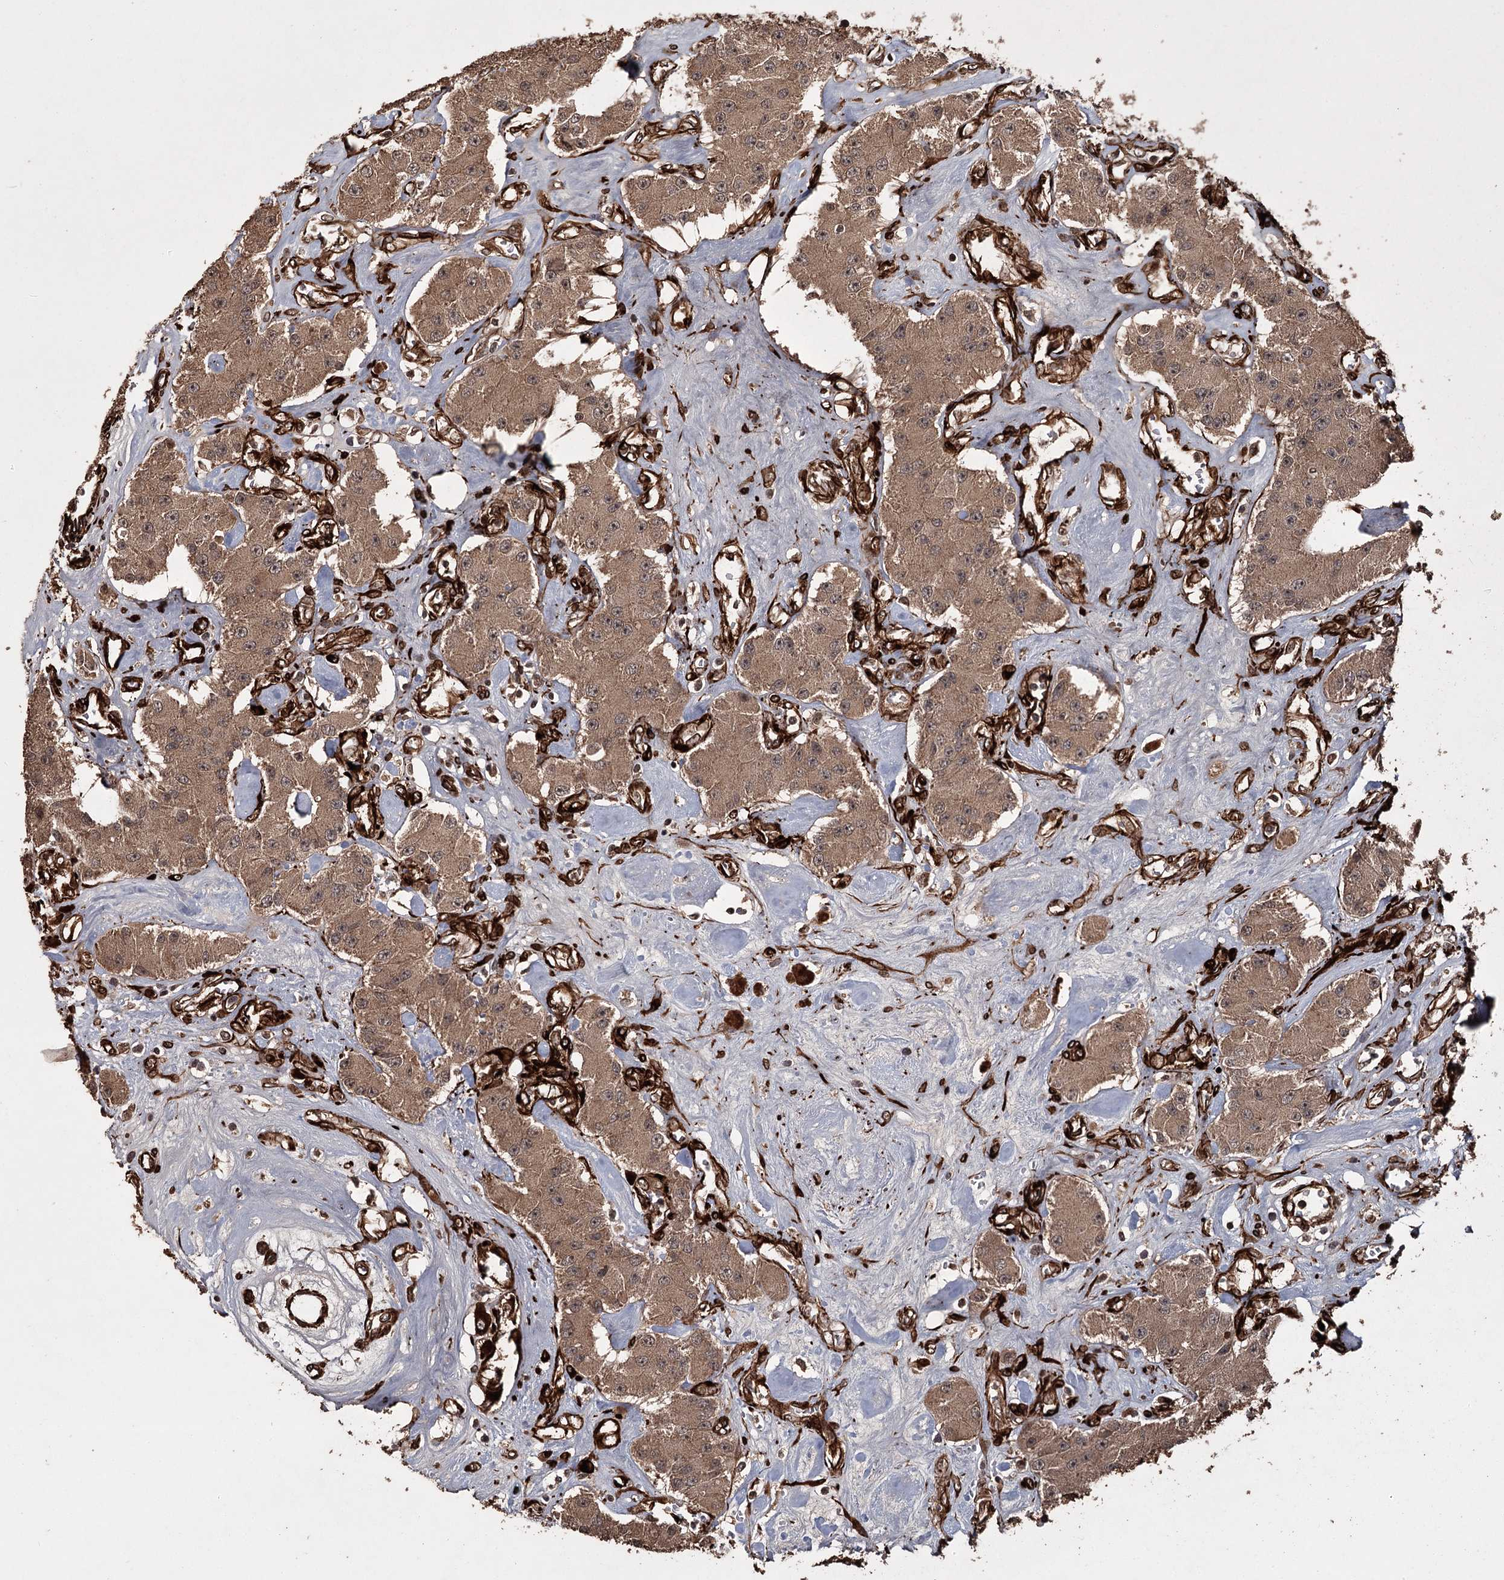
{"staining": {"intensity": "moderate", "quantity": ">75%", "location": "cytoplasmic/membranous"}, "tissue": "carcinoid", "cell_type": "Tumor cells", "image_type": "cancer", "snomed": [{"axis": "morphology", "description": "Carcinoid, malignant, NOS"}, {"axis": "topography", "description": "Pancreas"}], "caption": "Carcinoid was stained to show a protein in brown. There is medium levels of moderate cytoplasmic/membranous positivity in approximately >75% of tumor cells.", "gene": "RPAP3", "patient": {"sex": "male", "age": 41}}